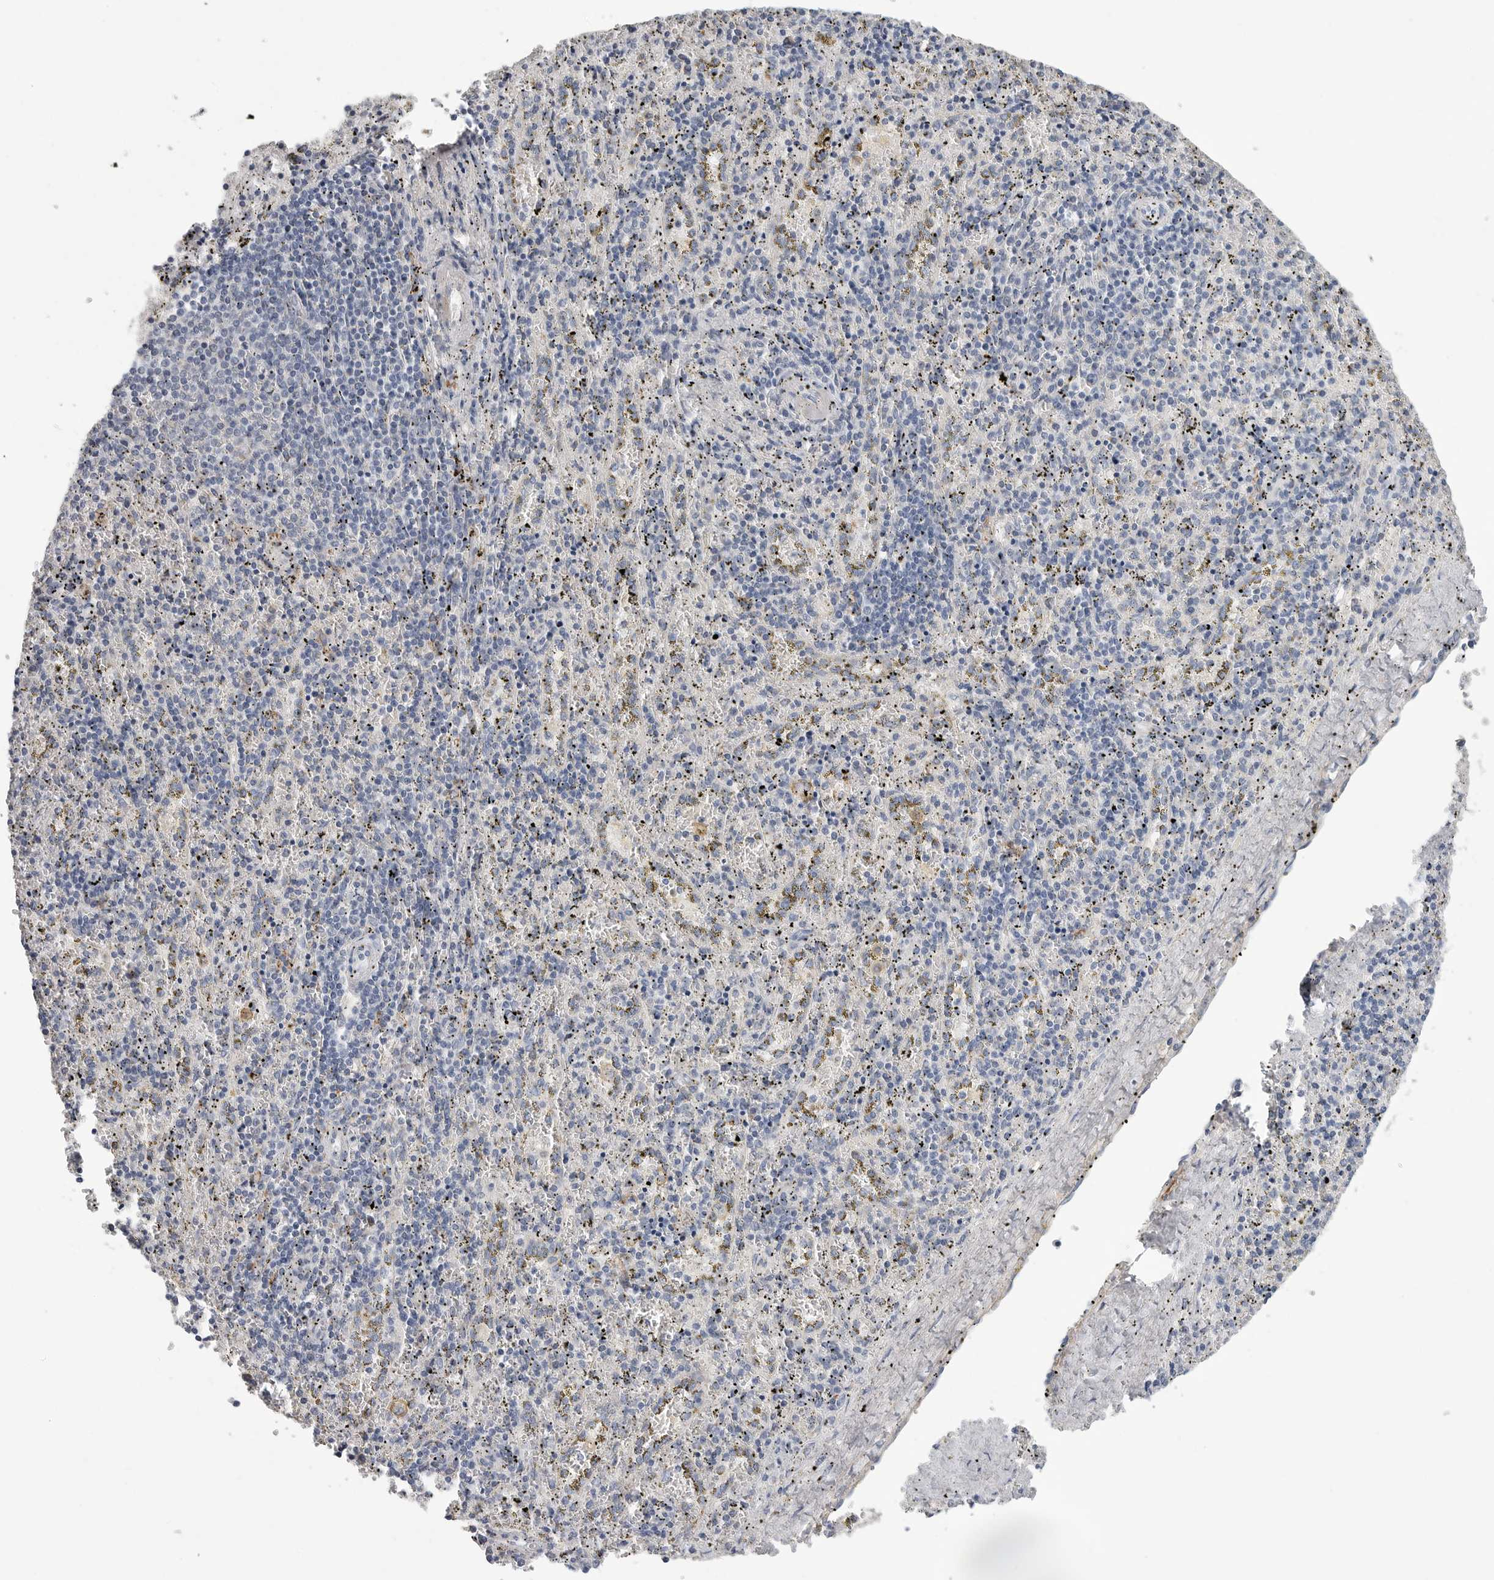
{"staining": {"intensity": "negative", "quantity": "none", "location": "none"}, "tissue": "spleen", "cell_type": "Cells in red pulp", "image_type": "normal", "snomed": [{"axis": "morphology", "description": "Normal tissue, NOS"}, {"axis": "topography", "description": "Spleen"}], "caption": "This micrograph is of unremarkable spleen stained with IHC to label a protein in brown with the nuclei are counter-stained blue. There is no staining in cells in red pulp.", "gene": "SDC3", "patient": {"sex": "male", "age": 11}}